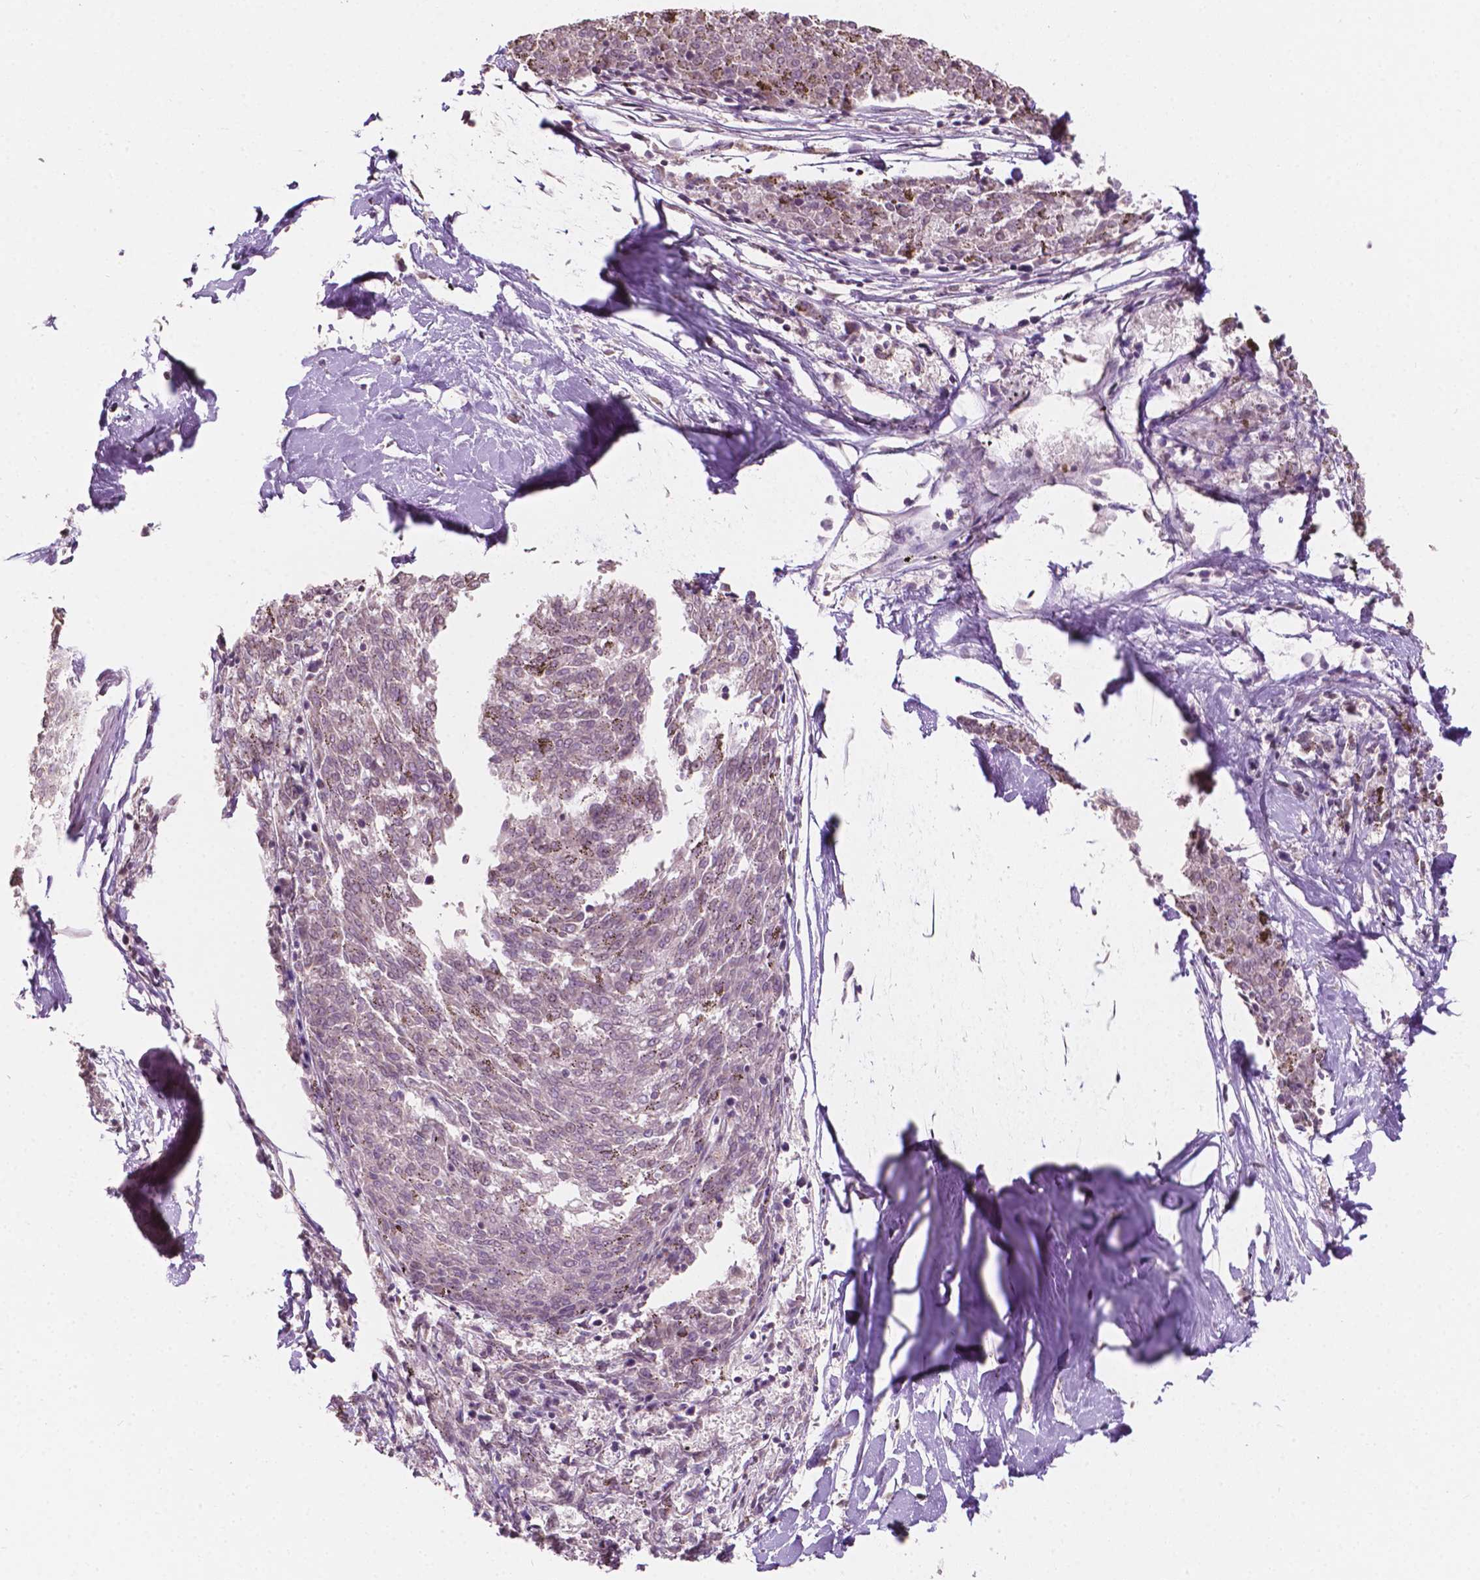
{"staining": {"intensity": "negative", "quantity": "none", "location": "none"}, "tissue": "melanoma", "cell_type": "Tumor cells", "image_type": "cancer", "snomed": [{"axis": "morphology", "description": "Malignant melanoma, NOS"}, {"axis": "topography", "description": "Skin"}], "caption": "The micrograph exhibits no significant expression in tumor cells of malignant melanoma. (DAB IHC with hematoxylin counter stain).", "gene": "NOS1AP", "patient": {"sex": "female", "age": 72}}